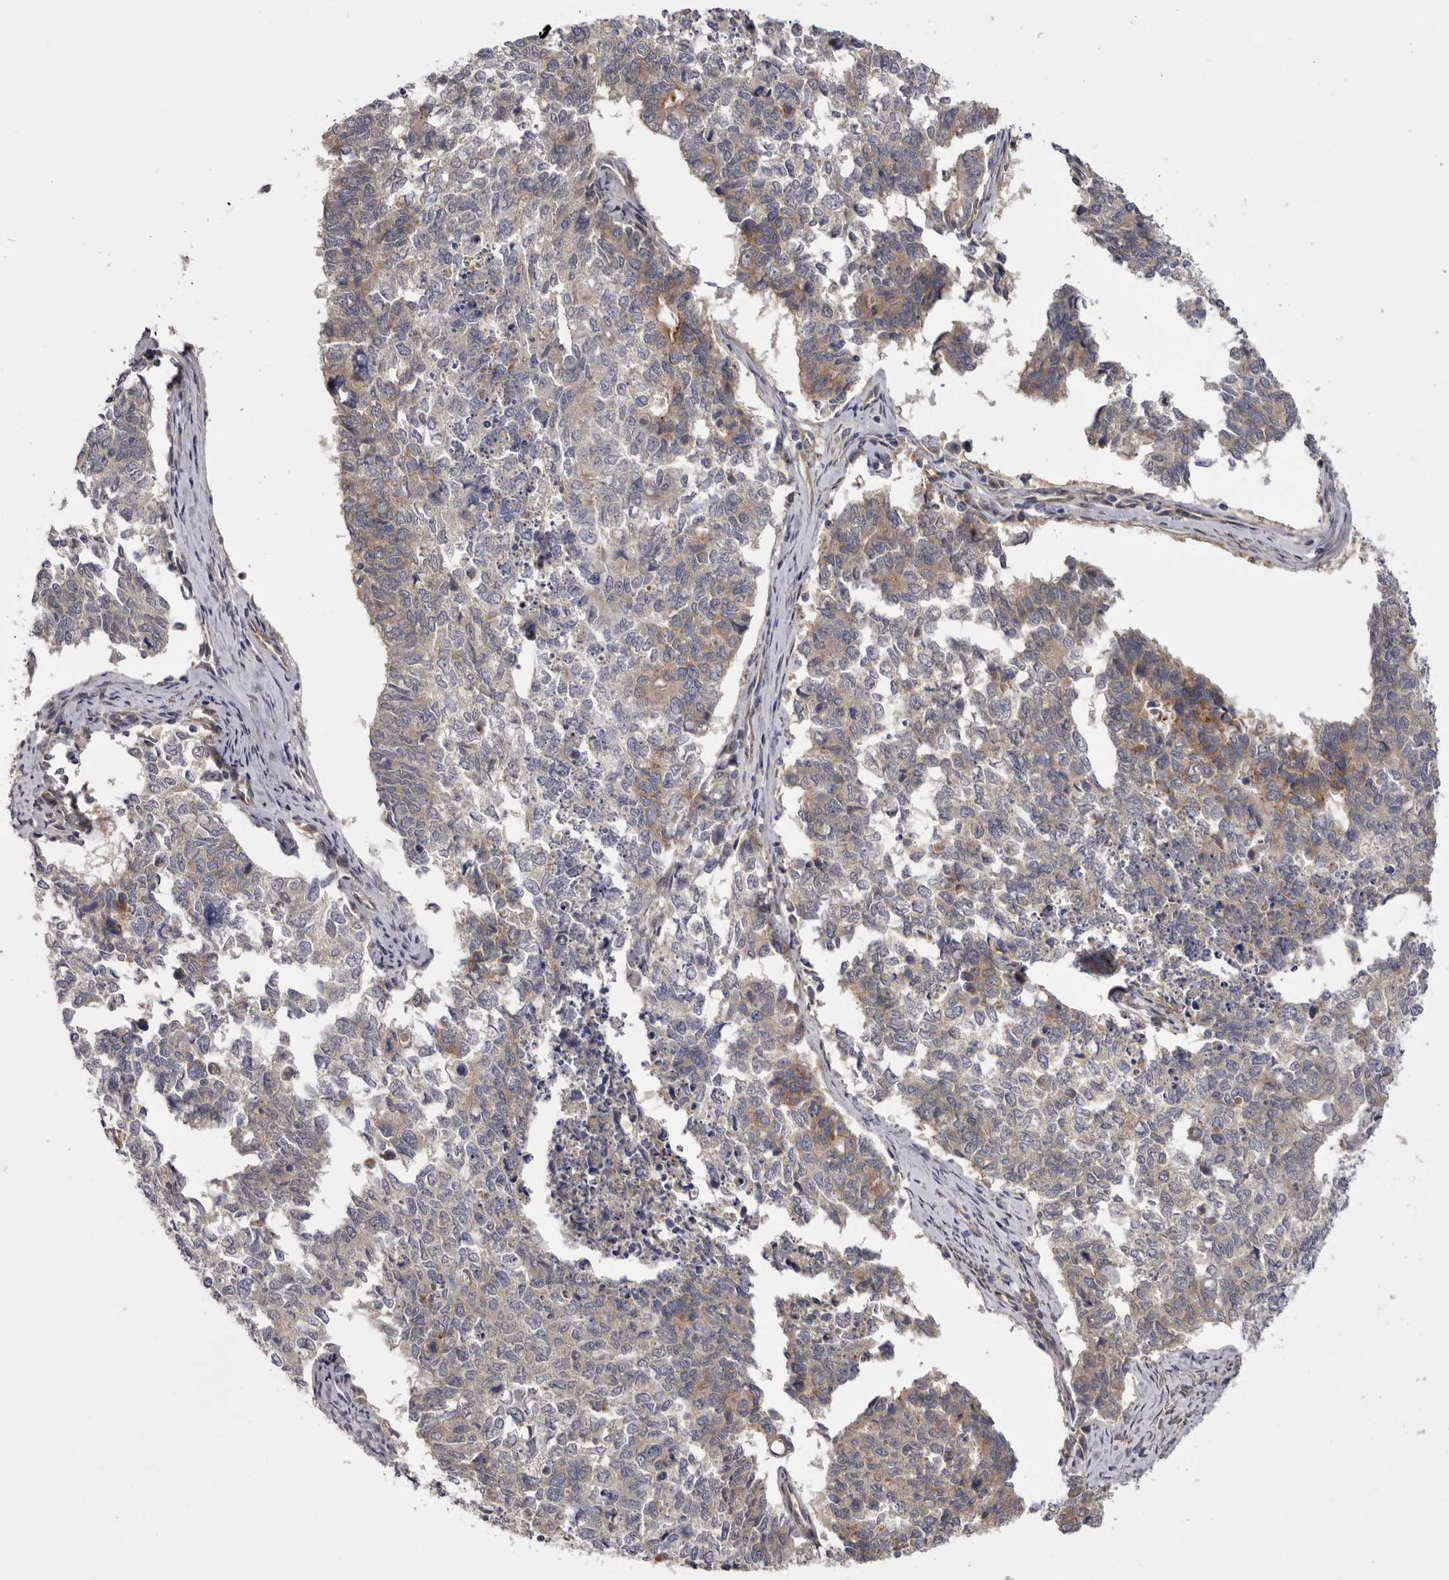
{"staining": {"intensity": "weak", "quantity": "25%-75%", "location": "cytoplasmic/membranous"}, "tissue": "cervical cancer", "cell_type": "Tumor cells", "image_type": "cancer", "snomed": [{"axis": "morphology", "description": "Squamous cell carcinoma, NOS"}, {"axis": "topography", "description": "Cervix"}], "caption": "Immunohistochemical staining of cervical cancer (squamous cell carcinoma) displays weak cytoplasmic/membranous protein staining in approximately 25%-75% of tumor cells.", "gene": "OSBPL9", "patient": {"sex": "female", "age": 63}}